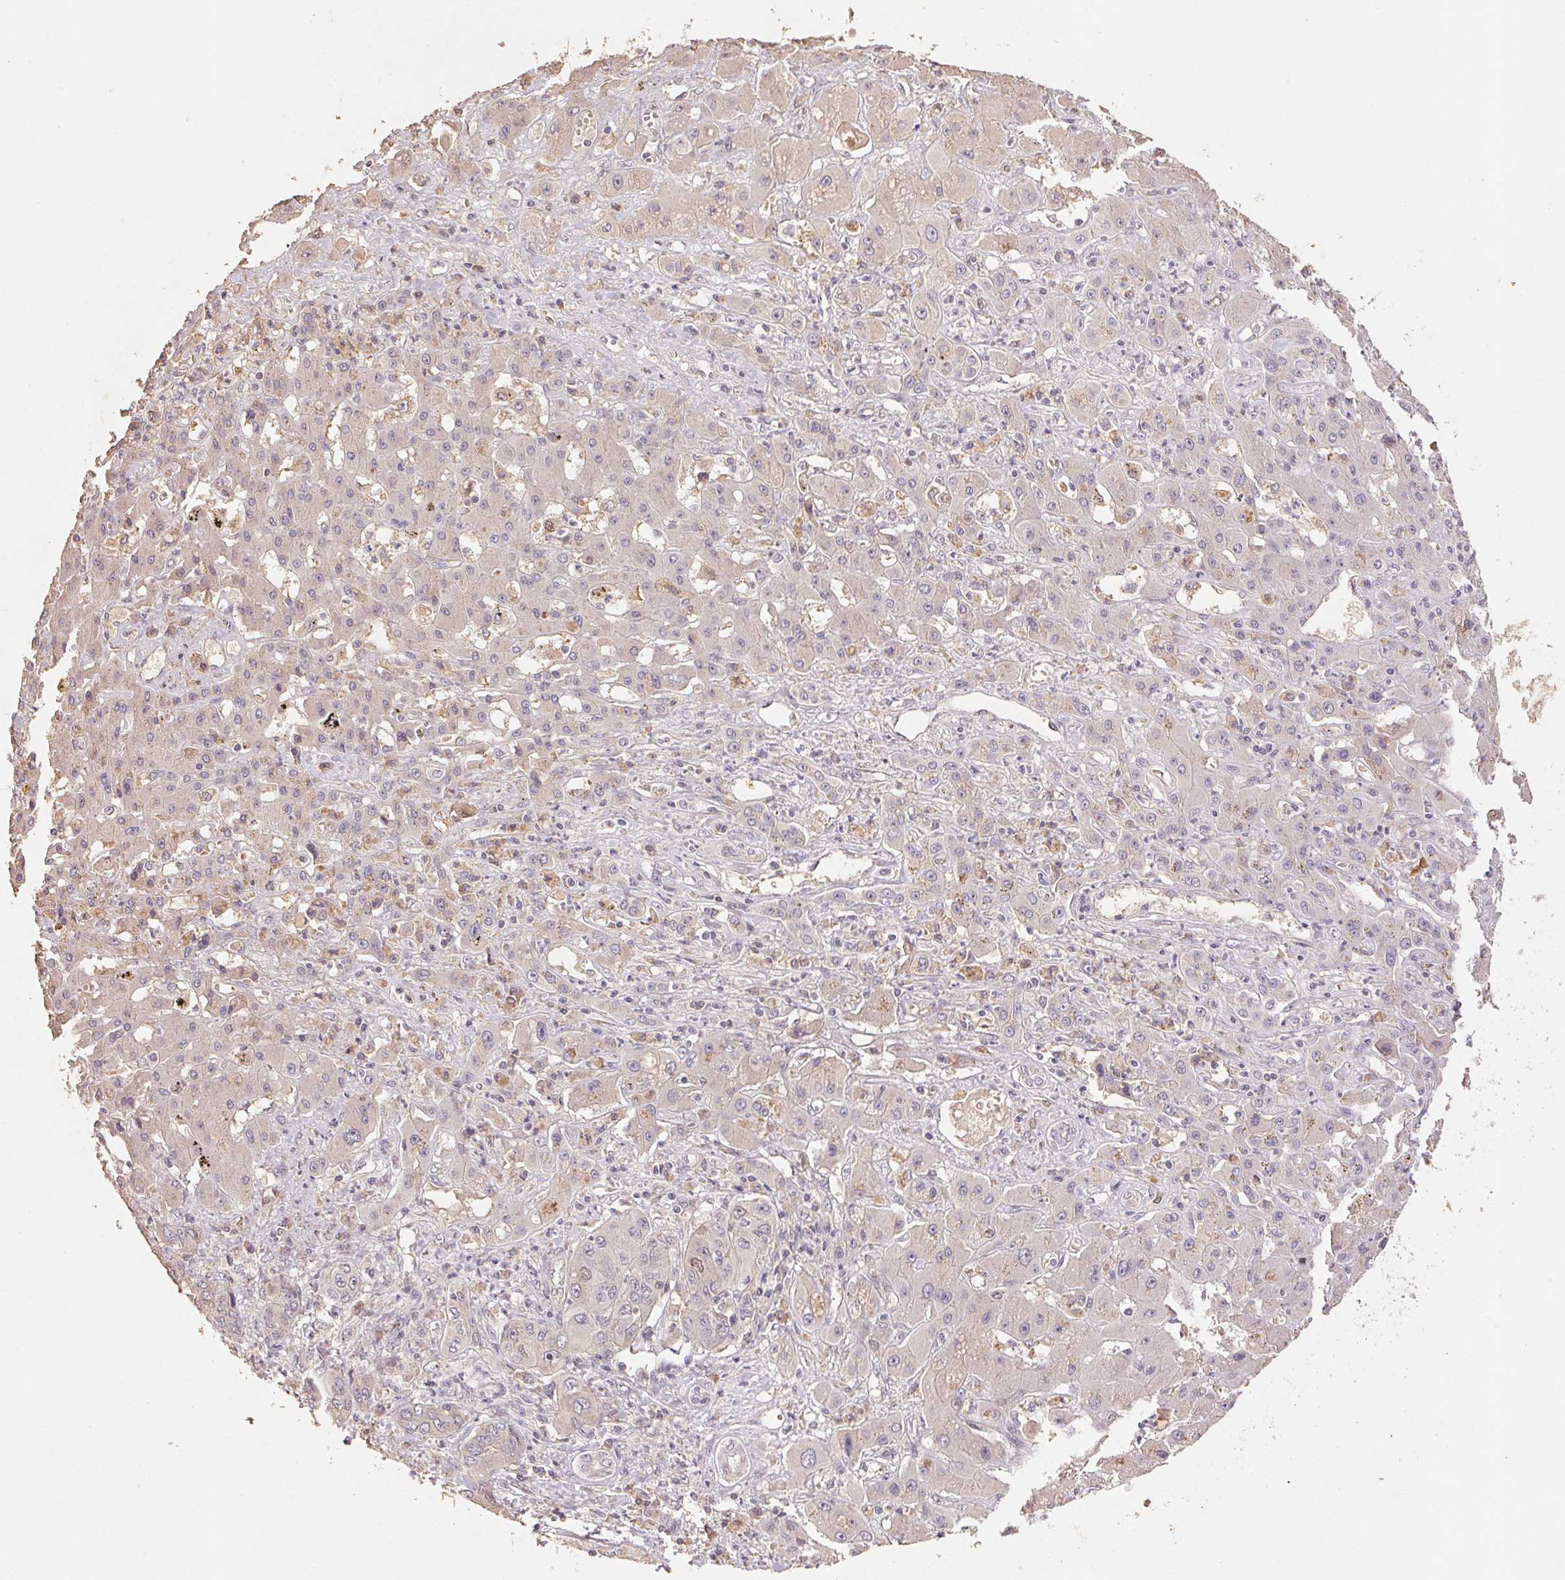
{"staining": {"intensity": "negative", "quantity": "none", "location": "none"}, "tissue": "liver cancer", "cell_type": "Tumor cells", "image_type": "cancer", "snomed": [{"axis": "morphology", "description": "Cholangiocarcinoma"}, {"axis": "topography", "description": "Liver"}], "caption": "High power microscopy micrograph of an IHC image of cholangiocarcinoma (liver), revealing no significant expression in tumor cells.", "gene": "CENPF", "patient": {"sex": "male", "age": 67}}